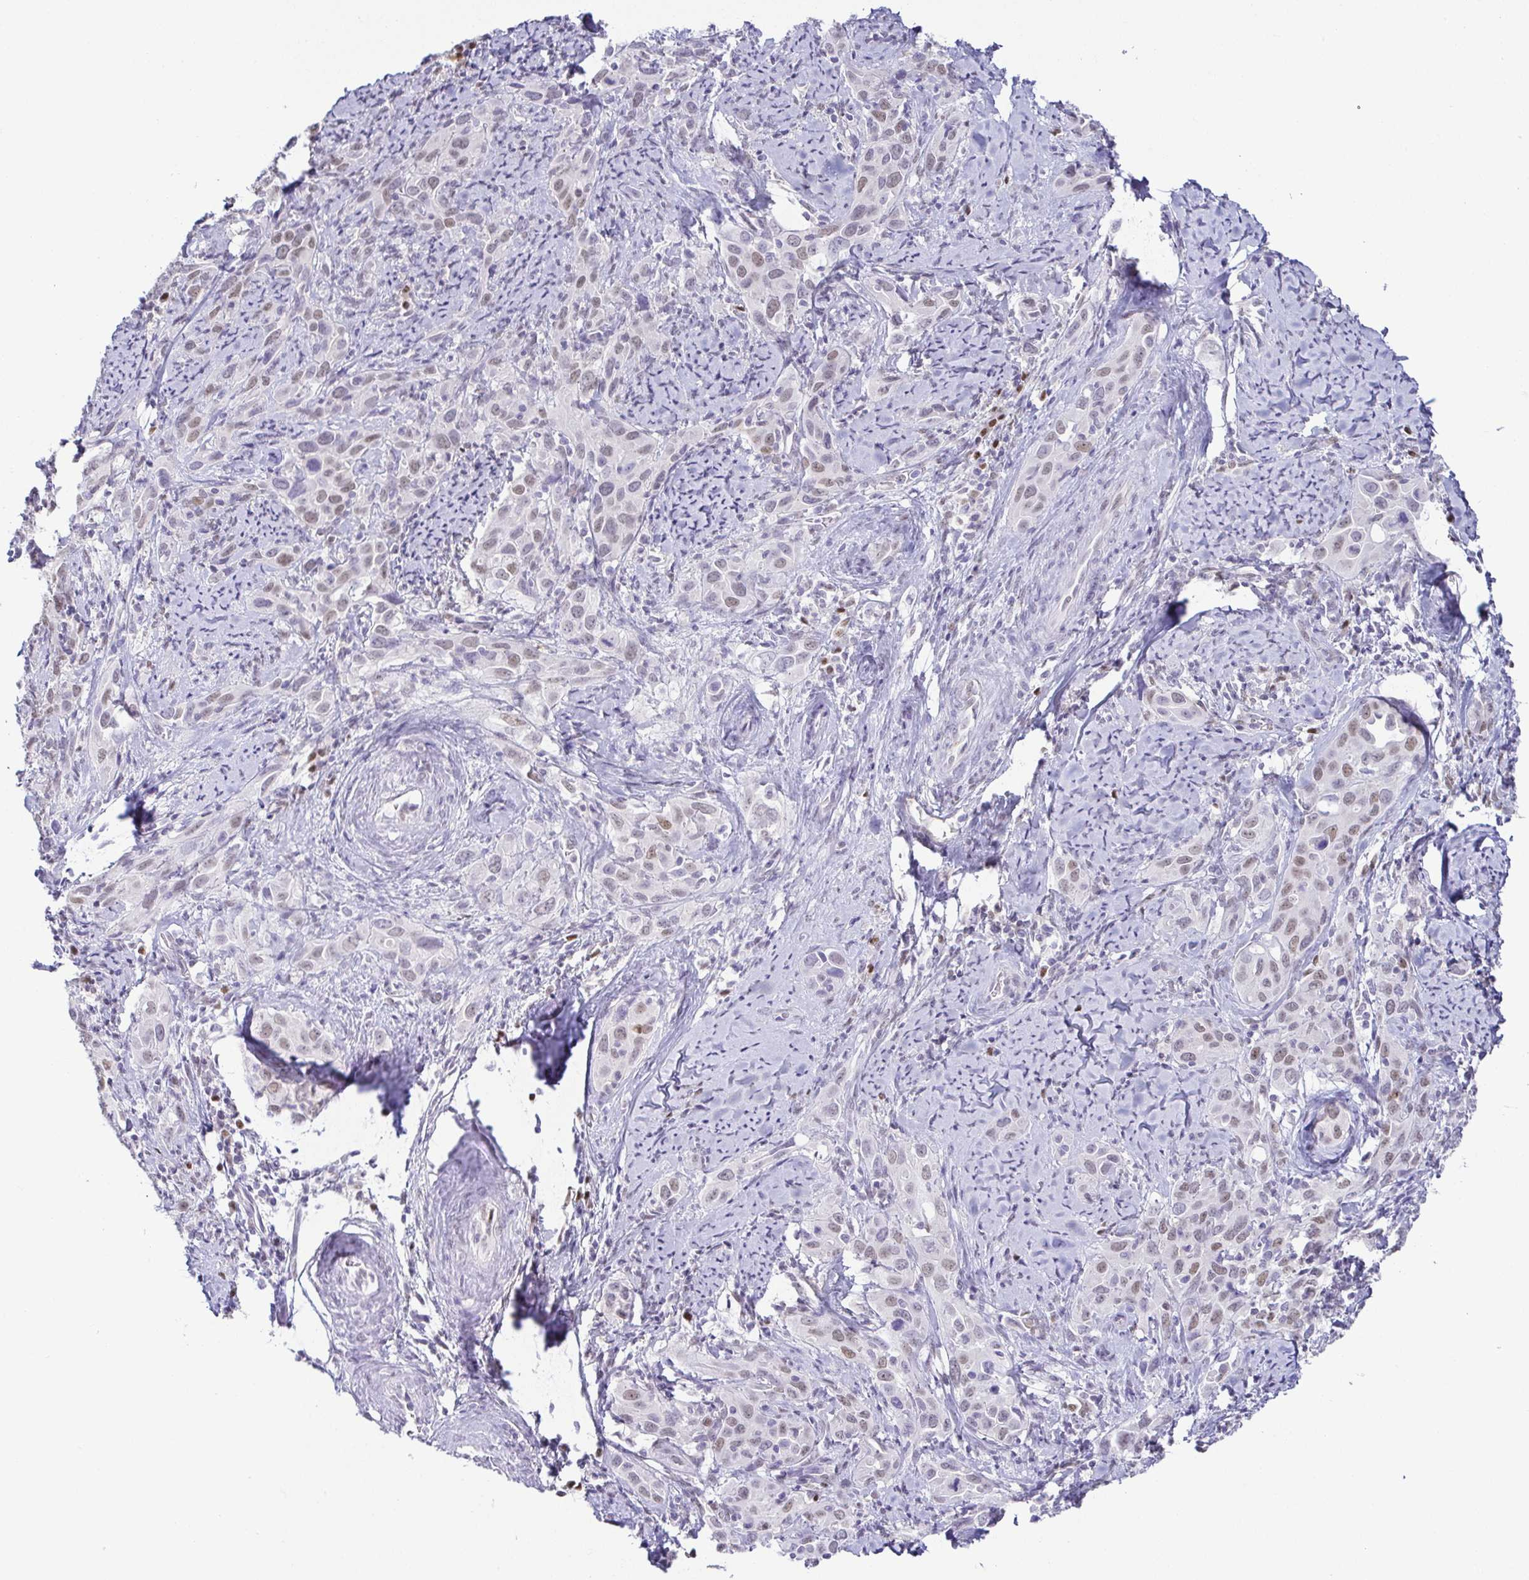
{"staining": {"intensity": "moderate", "quantity": "25%-75%", "location": "nuclear"}, "tissue": "cervical cancer", "cell_type": "Tumor cells", "image_type": "cancer", "snomed": [{"axis": "morphology", "description": "Squamous cell carcinoma, NOS"}, {"axis": "topography", "description": "Cervix"}], "caption": "Immunohistochemical staining of human cervical cancer (squamous cell carcinoma) exhibits moderate nuclear protein positivity in about 25%-75% of tumor cells.", "gene": "TCF3", "patient": {"sex": "female", "age": 51}}